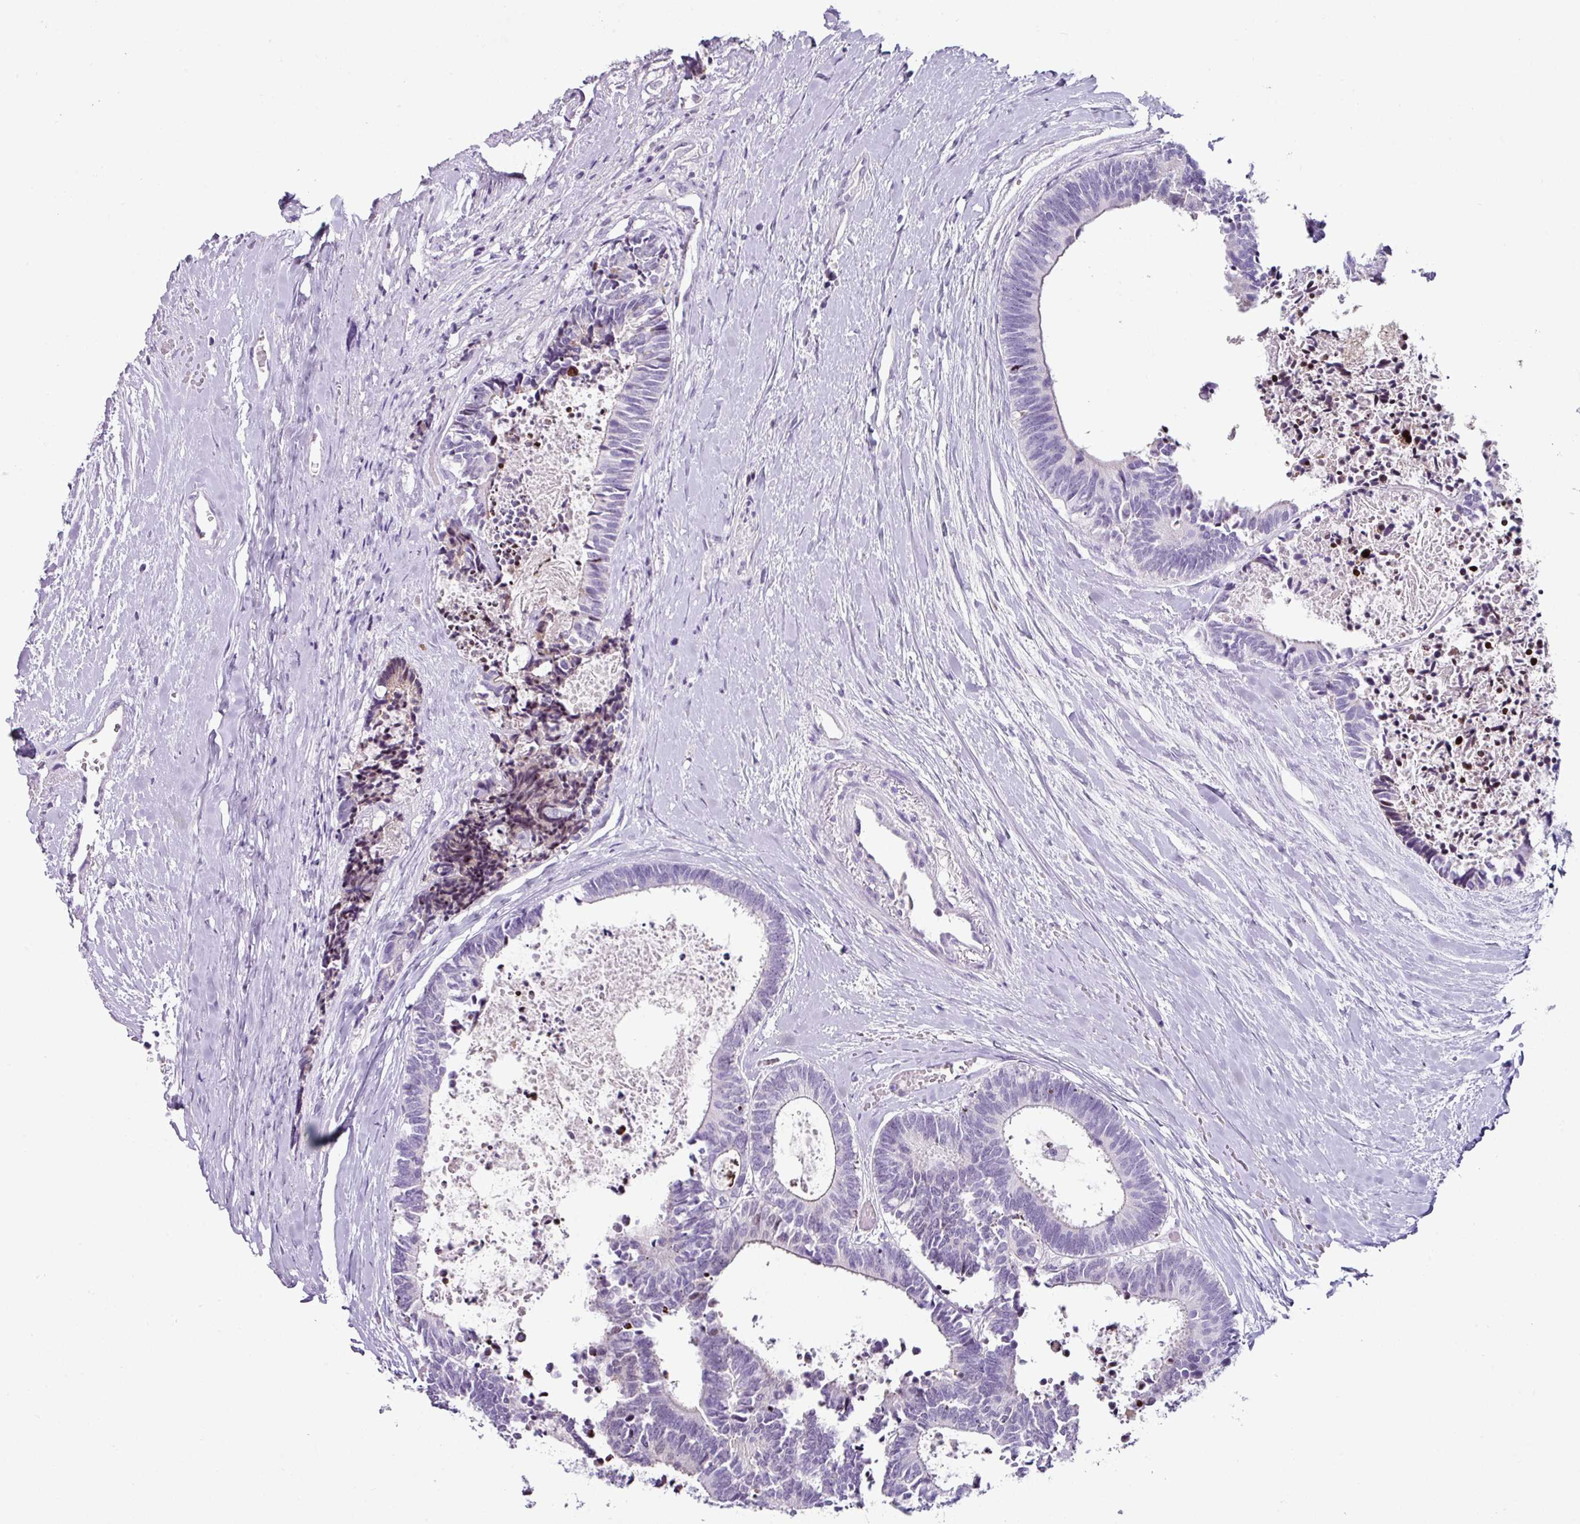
{"staining": {"intensity": "negative", "quantity": "none", "location": "none"}, "tissue": "colorectal cancer", "cell_type": "Tumor cells", "image_type": "cancer", "snomed": [{"axis": "morphology", "description": "Adenocarcinoma, NOS"}, {"axis": "topography", "description": "Colon"}, {"axis": "topography", "description": "Rectum"}], "caption": "IHC photomicrograph of human colorectal adenocarcinoma stained for a protein (brown), which reveals no staining in tumor cells. (Brightfield microscopy of DAB (3,3'-diaminobenzidine) immunohistochemistry at high magnification).", "gene": "TRA2A", "patient": {"sex": "male", "age": 57}}